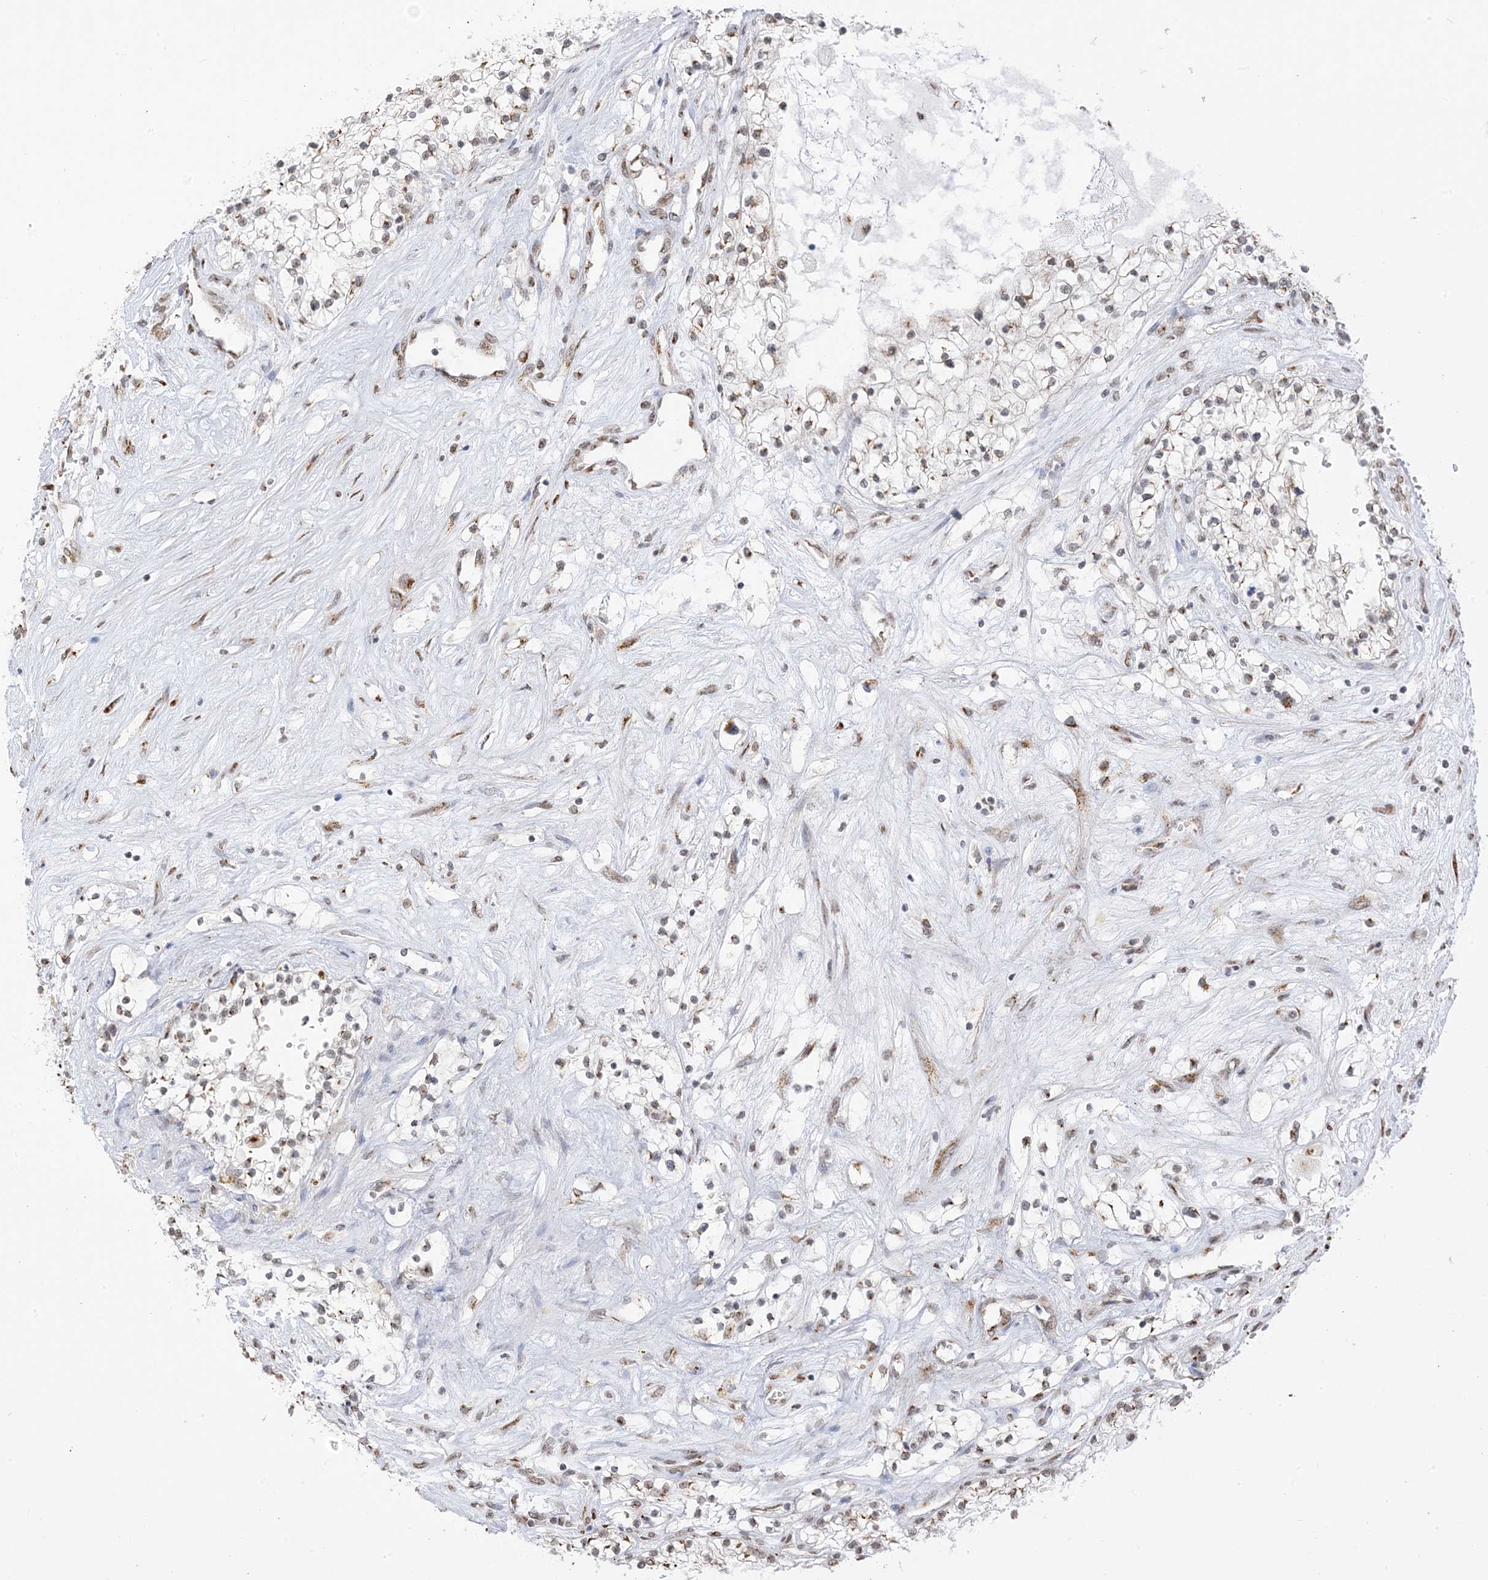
{"staining": {"intensity": "moderate", "quantity": "25%-75%", "location": "cytoplasmic/membranous"}, "tissue": "renal cancer", "cell_type": "Tumor cells", "image_type": "cancer", "snomed": [{"axis": "morphology", "description": "Normal tissue, NOS"}, {"axis": "morphology", "description": "Adenocarcinoma, NOS"}, {"axis": "topography", "description": "Kidney"}], "caption": "DAB (3,3'-diaminobenzidine) immunohistochemical staining of renal cancer (adenocarcinoma) displays moderate cytoplasmic/membranous protein positivity in approximately 25%-75% of tumor cells. (DAB IHC with brightfield microscopy, high magnification).", "gene": "GPR107", "patient": {"sex": "male", "age": 68}}